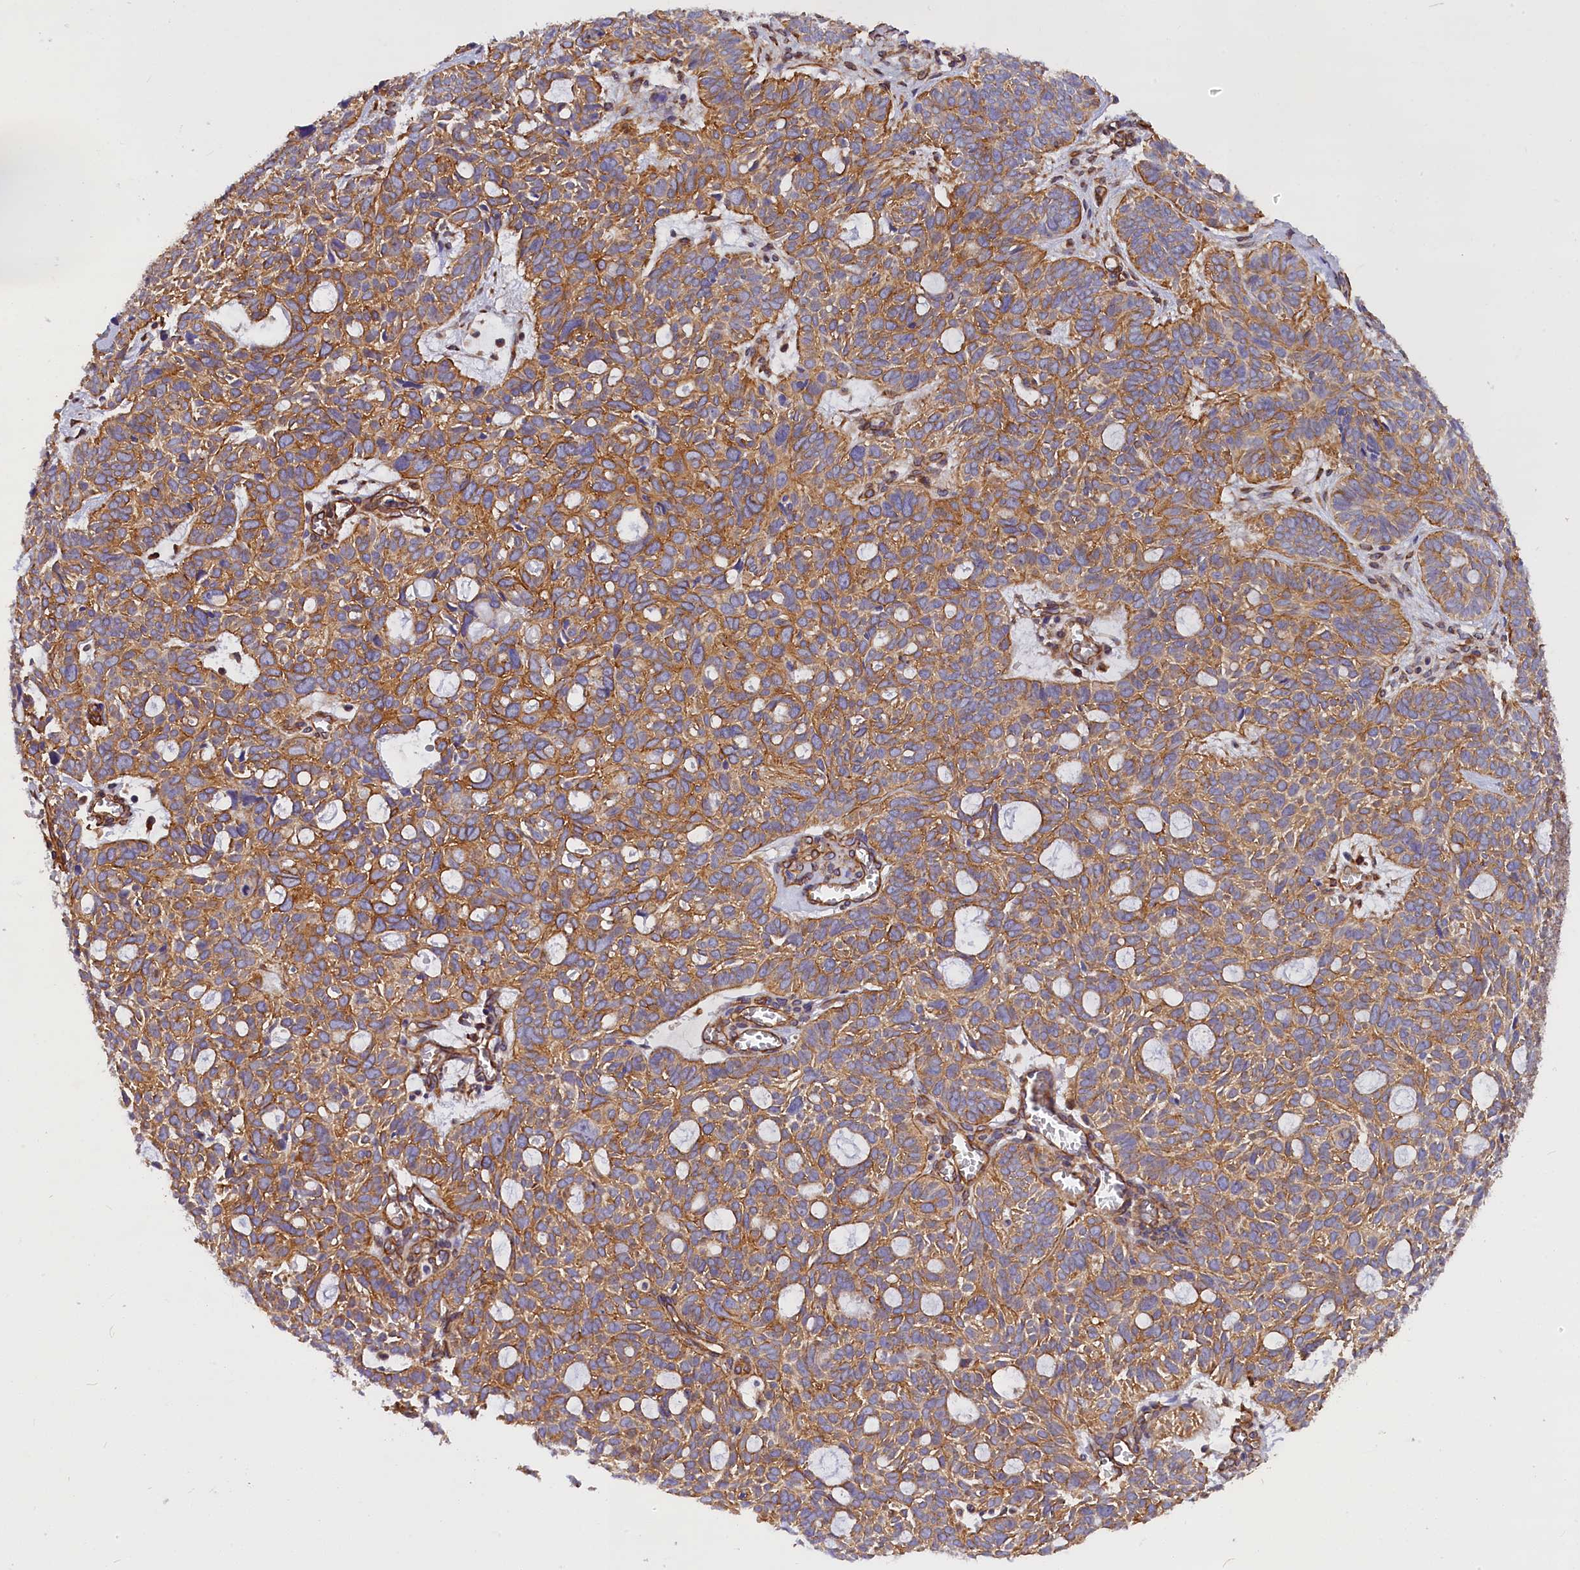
{"staining": {"intensity": "moderate", "quantity": ">75%", "location": "cytoplasmic/membranous"}, "tissue": "skin cancer", "cell_type": "Tumor cells", "image_type": "cancer", "snomed": [{"axis": "morphology", "description": "Basal cell carcinoma"}, {"axis": "topography", "description": "Skin"}], "caption": "This image shows skin basal cell carcinoma stained with immunohistochemistry to label a protein in brown. The cytoplasmic/membranous of tumor cells show moderate positivity for the protein. Nuclei are counter-stained blue.", "gene": "MED20", "patient": {"sex": "male", "age": 69}}